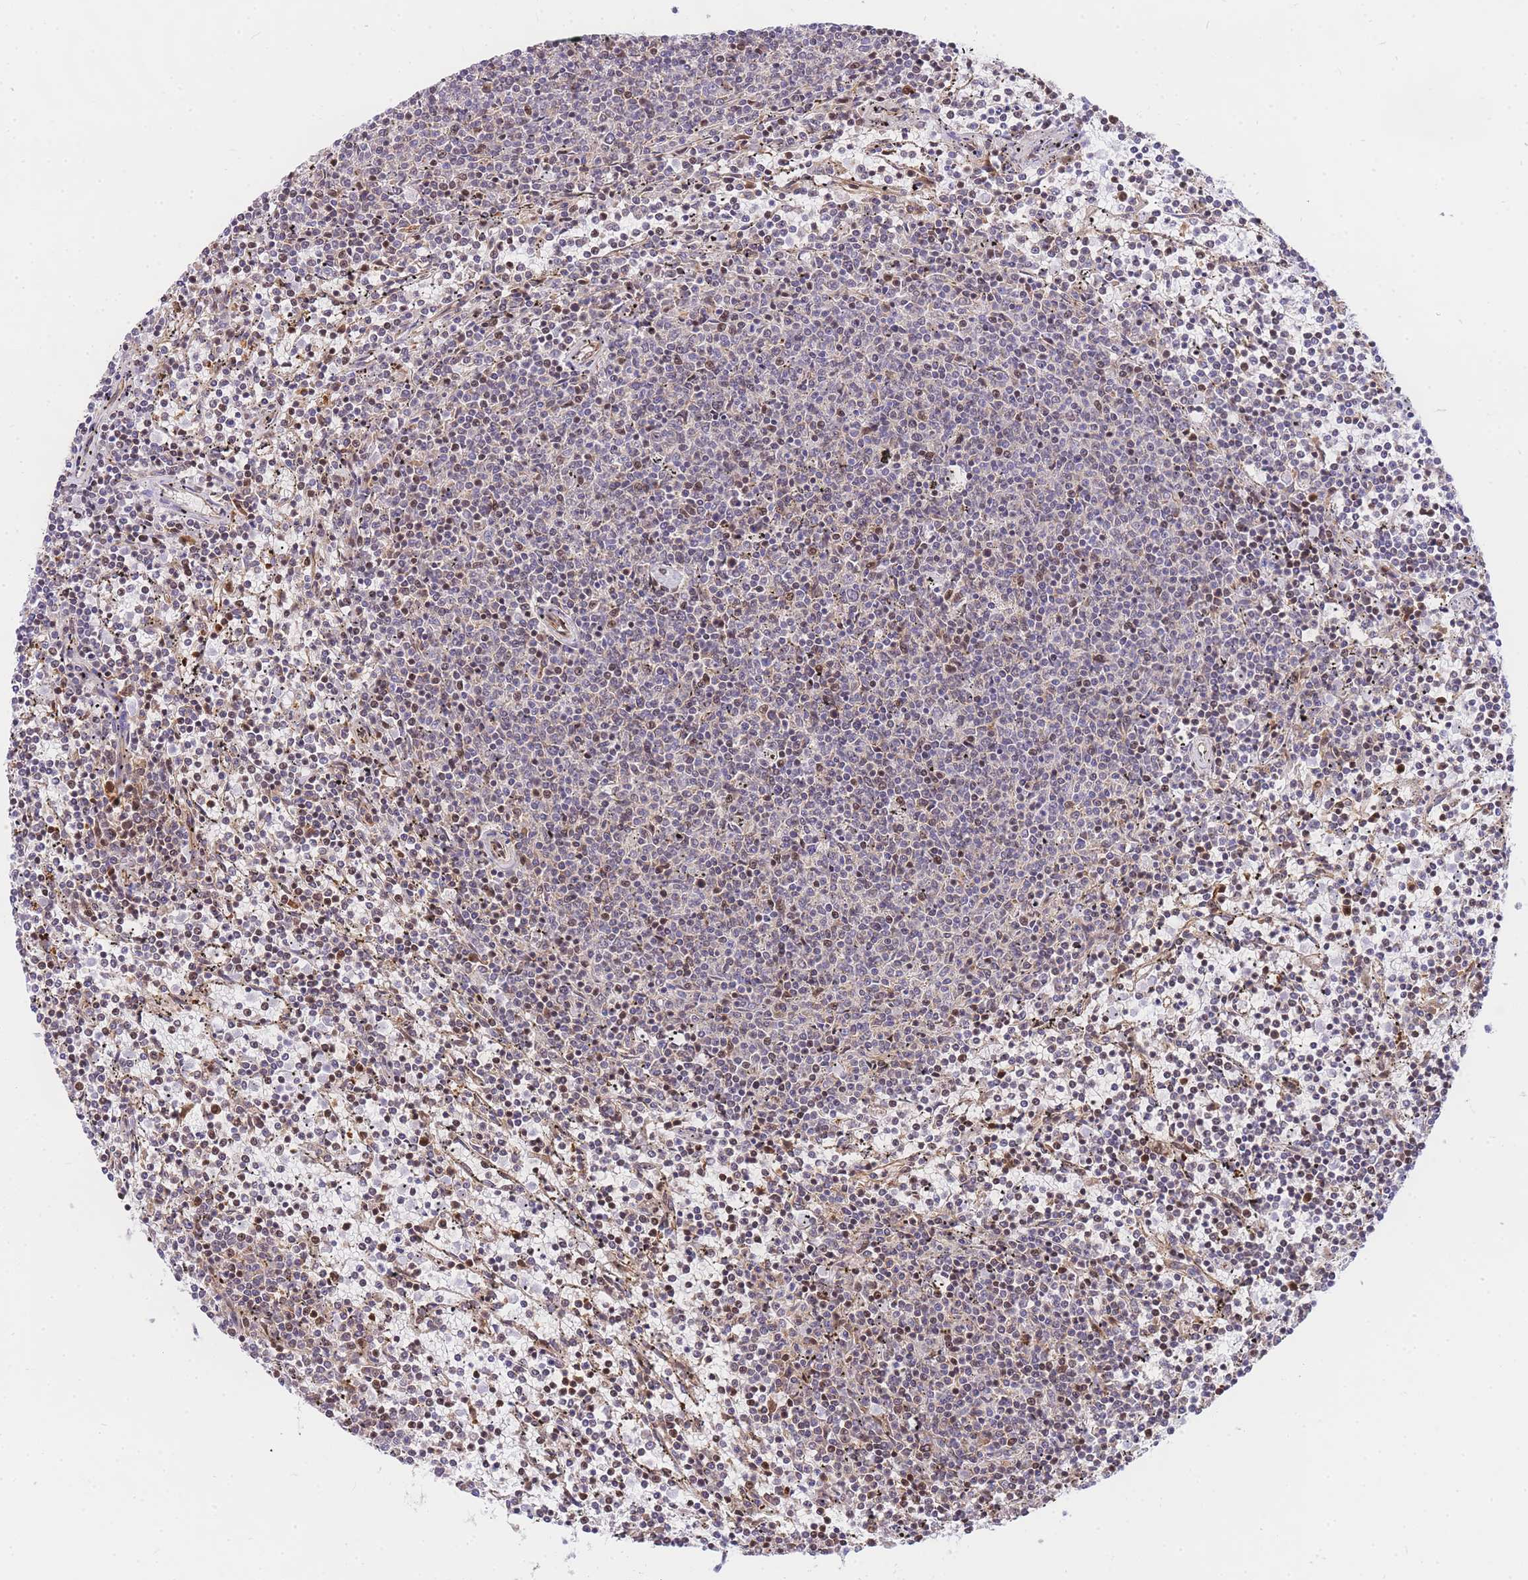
{"staining": {"intensity": "weak", "quantity": "25%-75%", "location": "nuclear"}, "tissue": "lymphoma", "cell_type": "Tumor cells", "image_type": "cancer", "snomed": [{"axis": "morphology", "description": "Malignant lymphoma, non-Hodgkin's type, Low grade"}, {"axis": "topography", "description": "Spleen"}], "caption": "Protein expression analysis of human low-grade malignant lymphoma, non-Hodgkin's type reveals weak nuclear expression in about 25%-75% of tumor cells.", "gene": "S100PBP", "patient": {"sex": "female", "age": 50}}